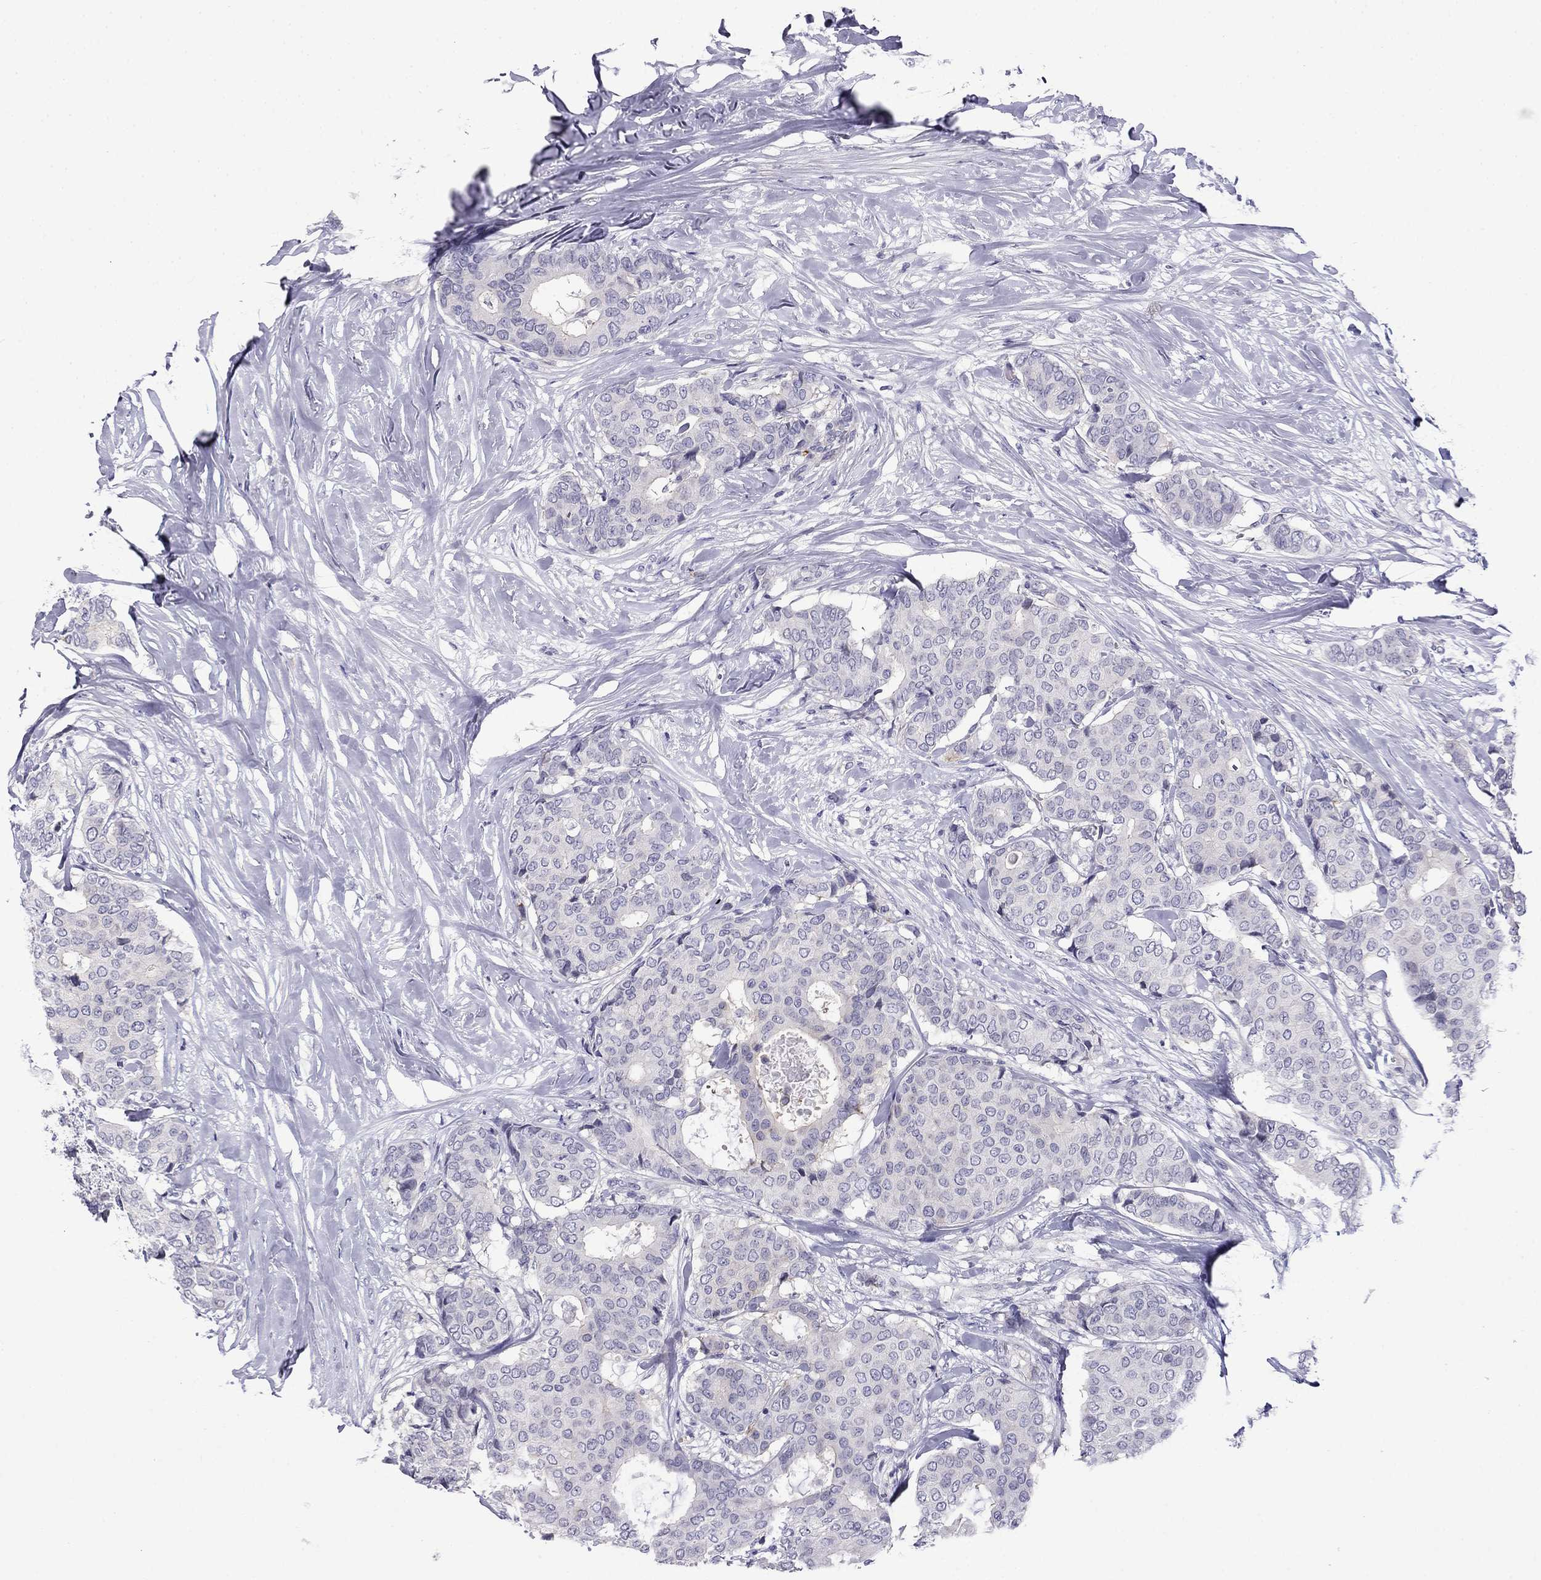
{"staining": {"intensity": "negative", "quantity": "none", "location": "none"}, "tissue": "breast cancer", "cell_type": "Tumor cells", "image_type": "cancer", "snomed": [{"axis": "morphology", "description": "Duct carcinoma"}, {"axis": "topography", "description": "Breast"}], "caption": "Histopathology image shows no protein expression in tumor cells of breast intraductal carcinoma tissue. (DAB (3,3'-diaminobenzidine) IHC, high magnification).", "gene": "PRR18", "patient": {"sex": "female", "age": 75}}